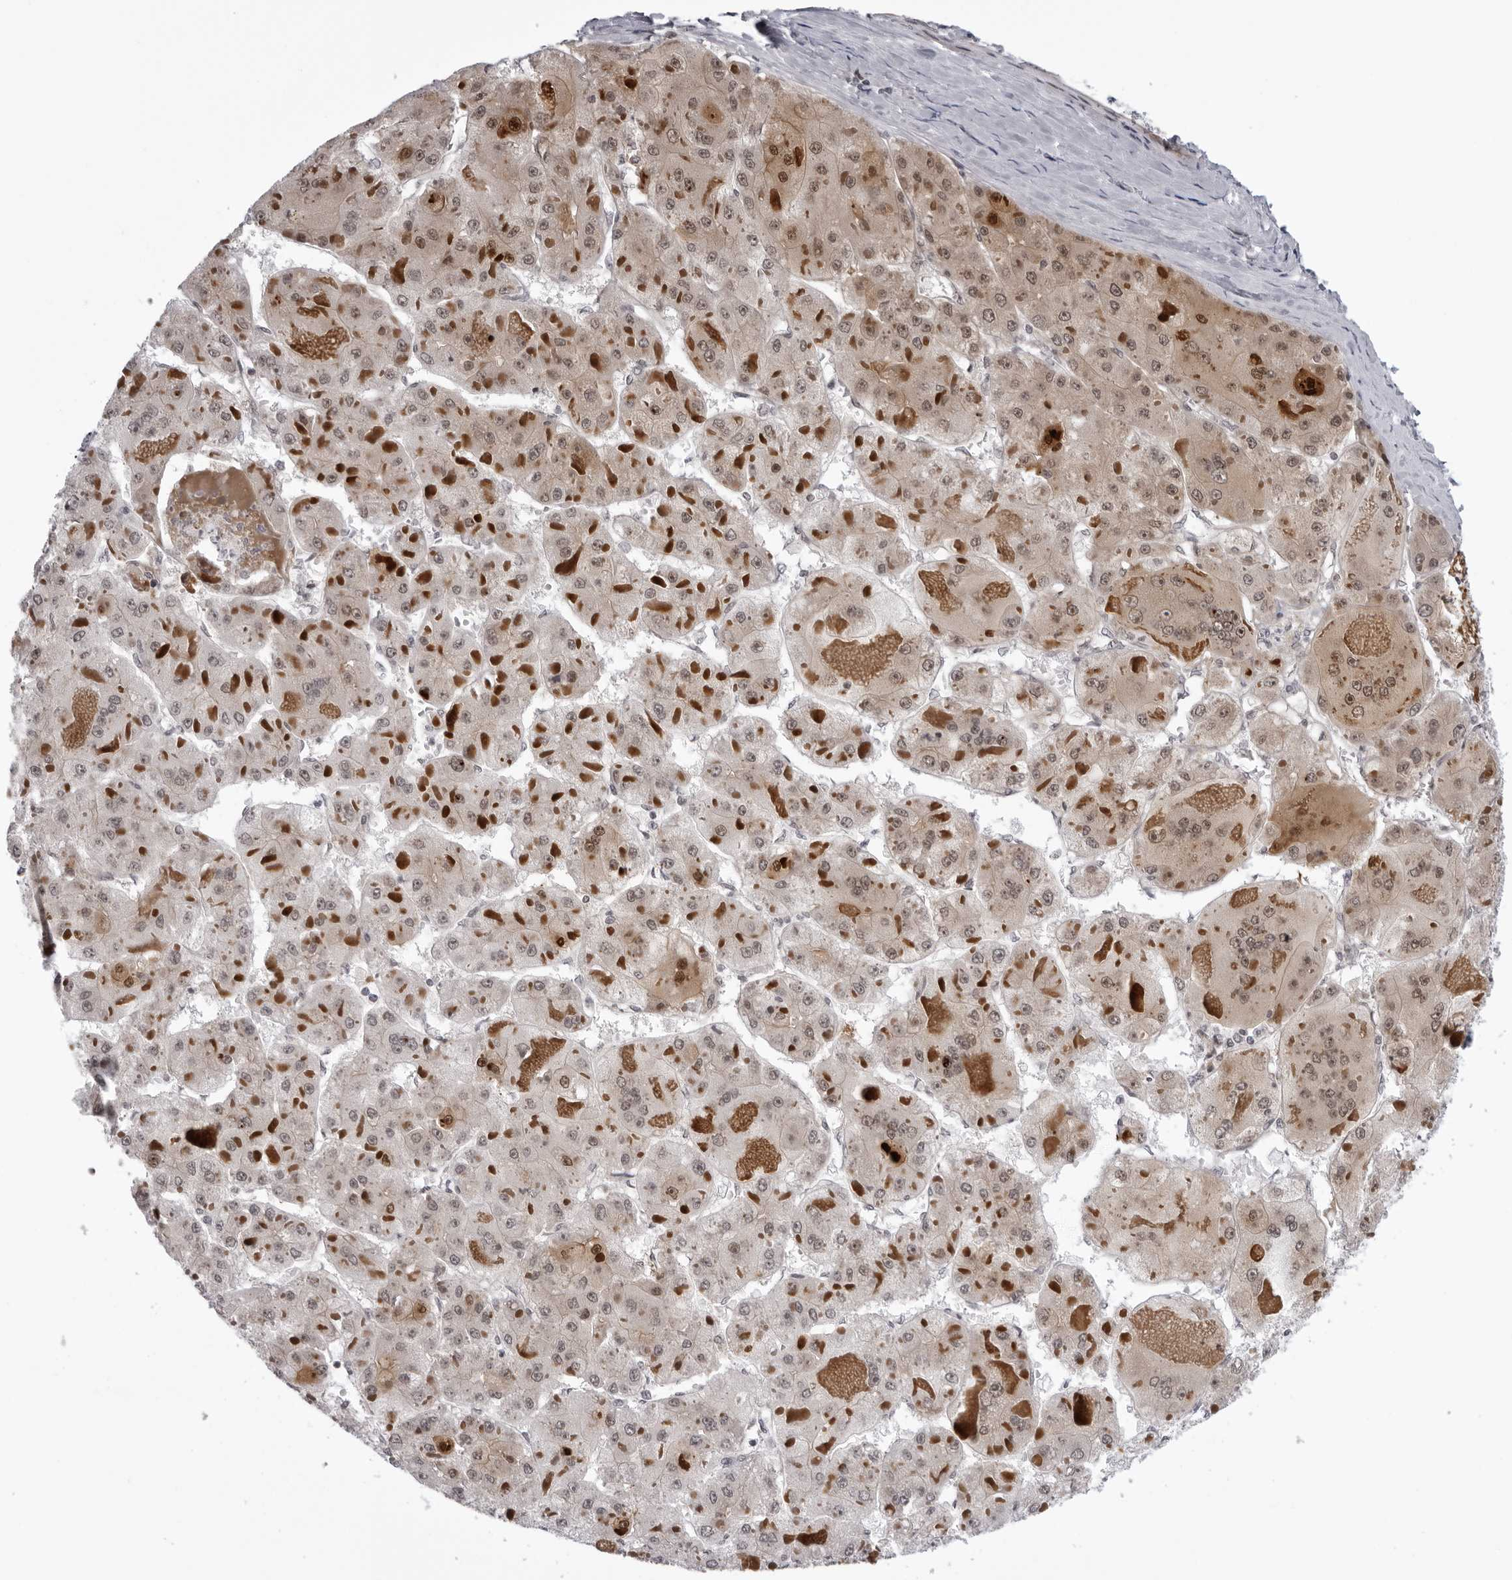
{"staining": {"intensity": "weak", "quantity": "25%-75%", "location": "cytoplasmic/membranous,nuclear"}, "tissue": "liver cancer", "cell_type": "Tumor cells", "image_type": "cancer", "snomed": [{"axis": "morphology", "description": "Carcinoma, Hepatocellular, NOS"}, {"axis": "topography", "description": "Liver"}], "caption": "DAB (3,3'-diaminobenzidine) immunohistochemical staining of liver cancer (hepatocellular carcinoma) displays weak cytoplasmic/membranous and nuclear protein staining in about 25%-75% of tumor cells.", "gene": "GCSAML", "patient": {"sex": "female", "age": 73}}